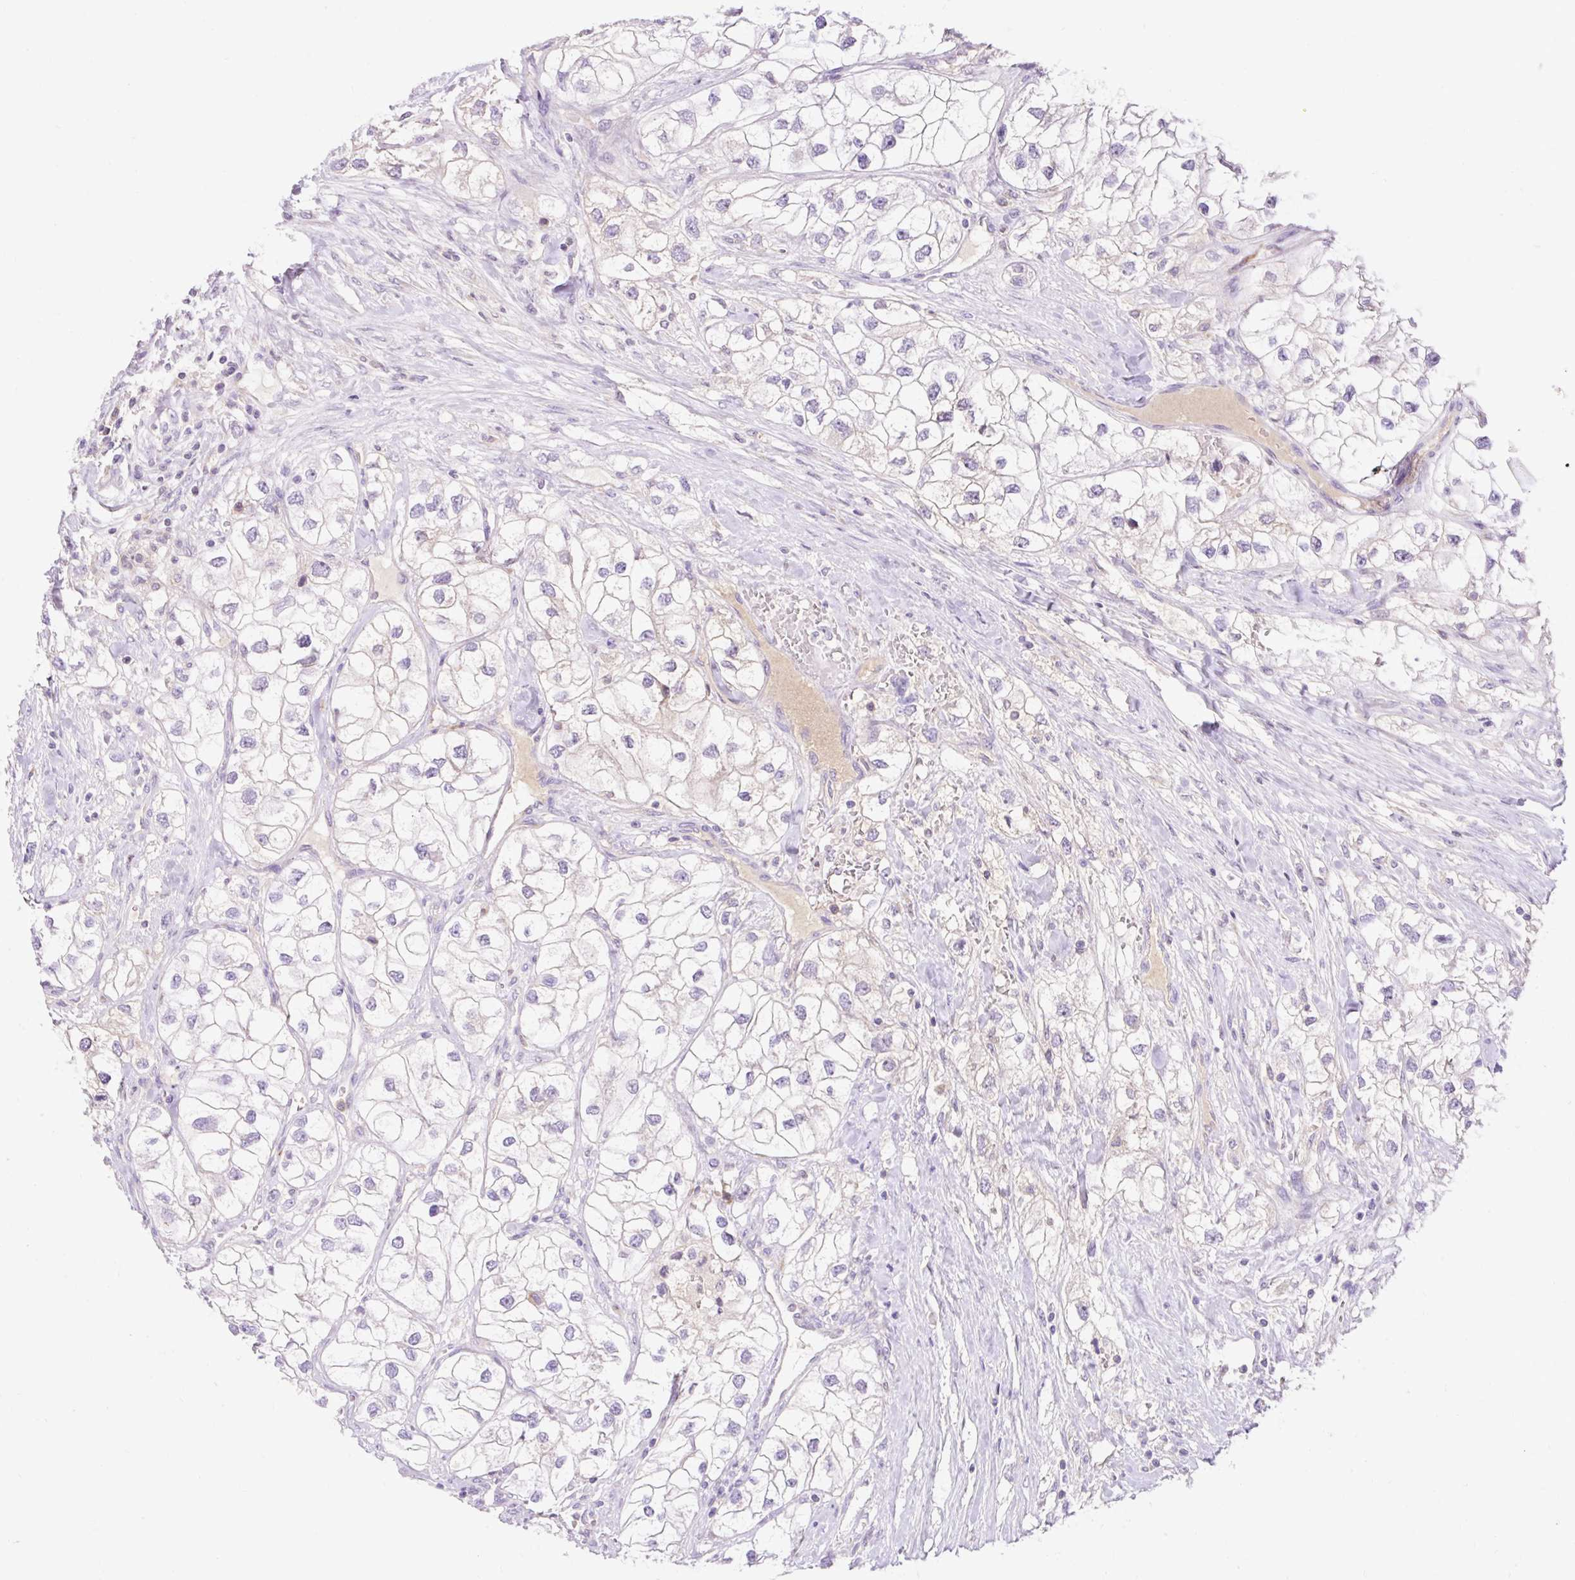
{"staining": {"intensity": "negative", "quantity": "none", "location": "none"}, "tissue": "renal cancer", "cell_type": "Tumor cells", "image_type": "cancer", "snomed": [{"axis": "morphology", "description": "Adenocarcinoma, NOS"}, {"axis": "topography", "description": "Kidney"}], "caption": "An immunohistochemistry histopathology image of adenocarcinoma (renal) is shown. There is no staining in tumor cells of adenocarcinoma (renal).", "gene": "TMEM150C", "patient": {"sex": "male", "age": 59}}